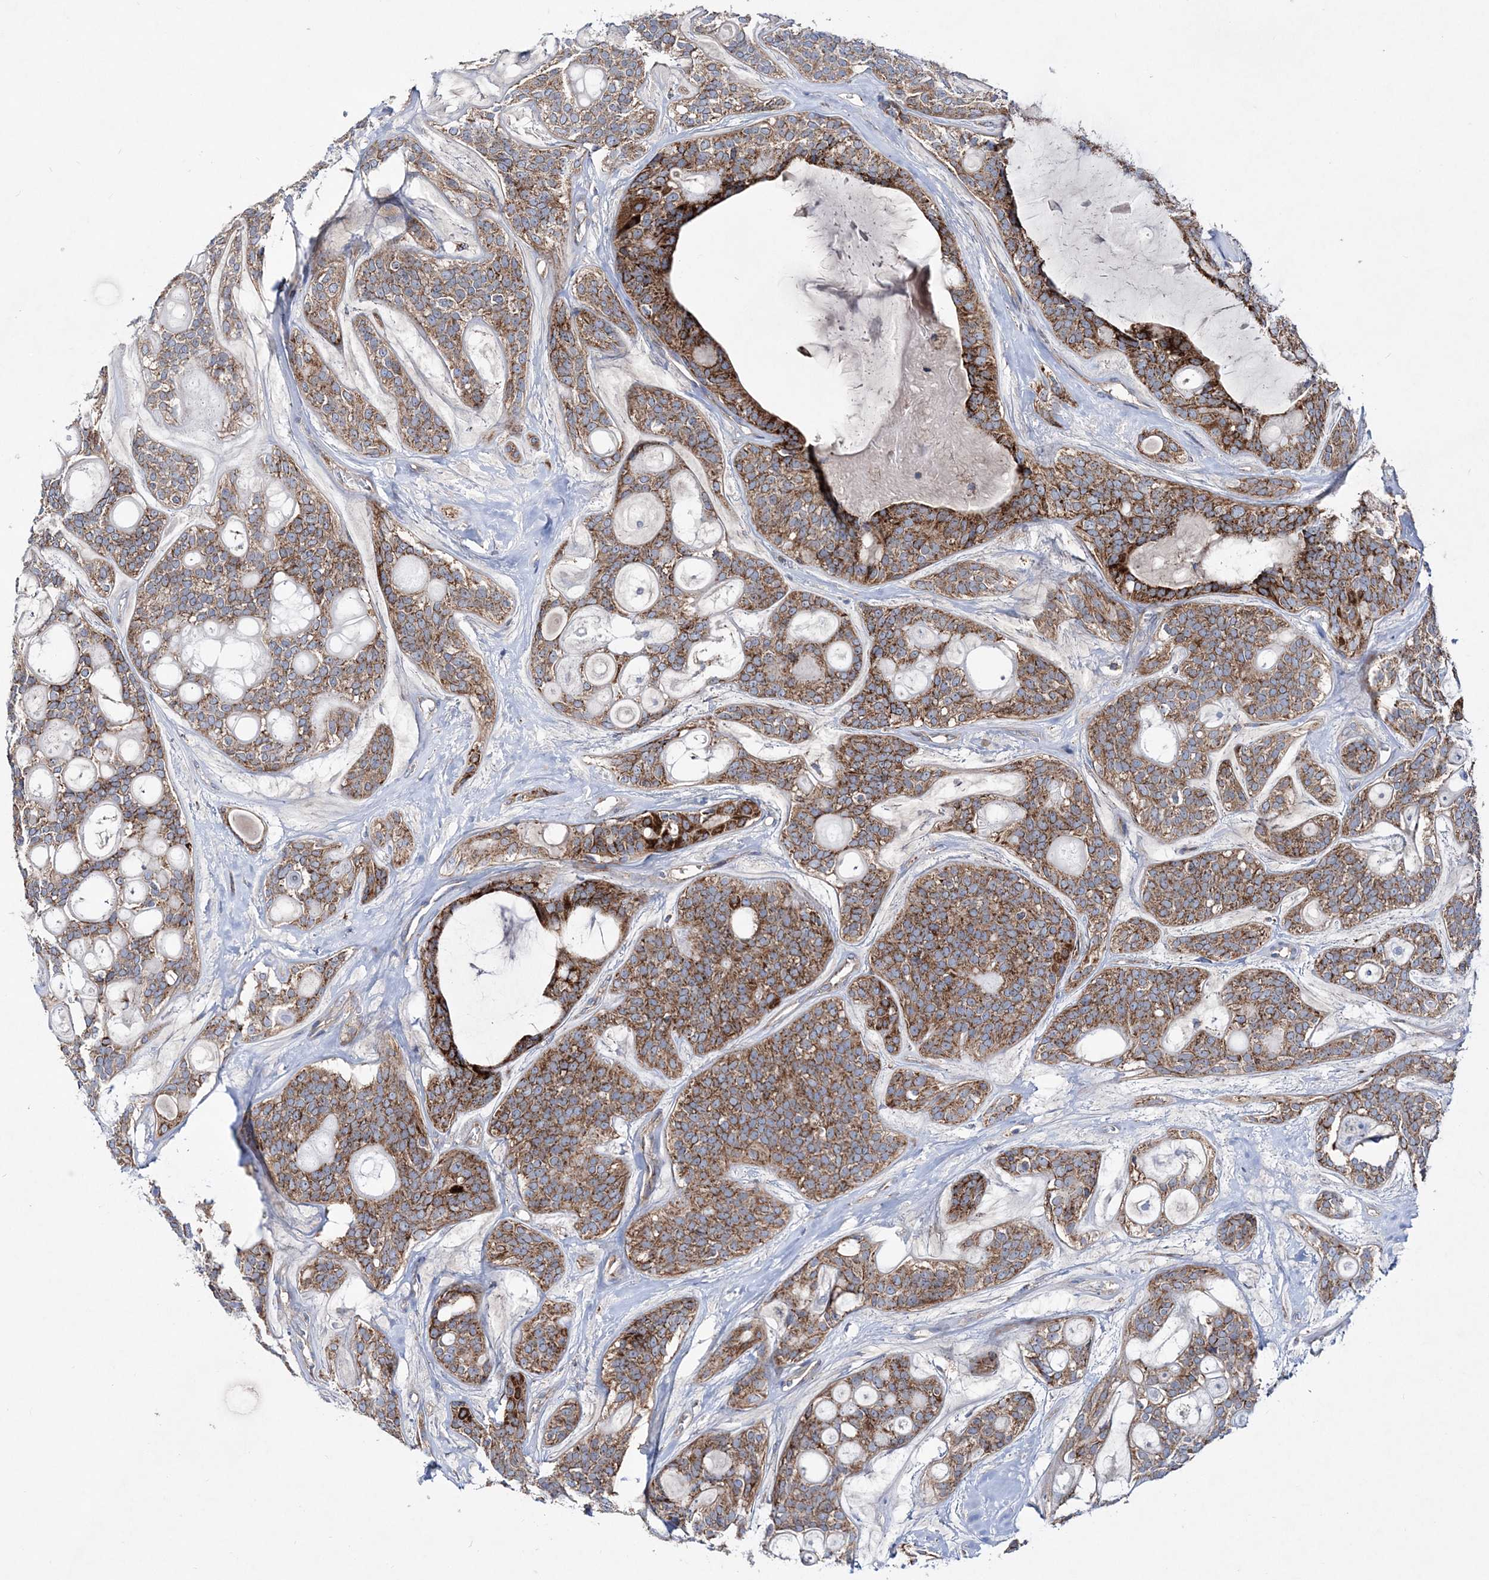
{"staining": {"intensity": "moderate", "quantity": ">75%", "location": "cytoplasmic/membranous"}, "tissue": "head and neck cancer", "cell_type": "Tumor cells", "image_type": "cancer", "snomed": [{"axis": "morphology", "description": "Adenocarcinoma, NOS"}, {"axis": "topography", "description": "Head-Neck"}], "caption": "DAB immunohistochemical staining of adenocarcinoma (head and neck) shows moderate cytoplasmic/membranous protein expression in approximately >75% of tumor cells.", "gene": "NGLY1", "patient": {"sex": "male", "age": 66}}